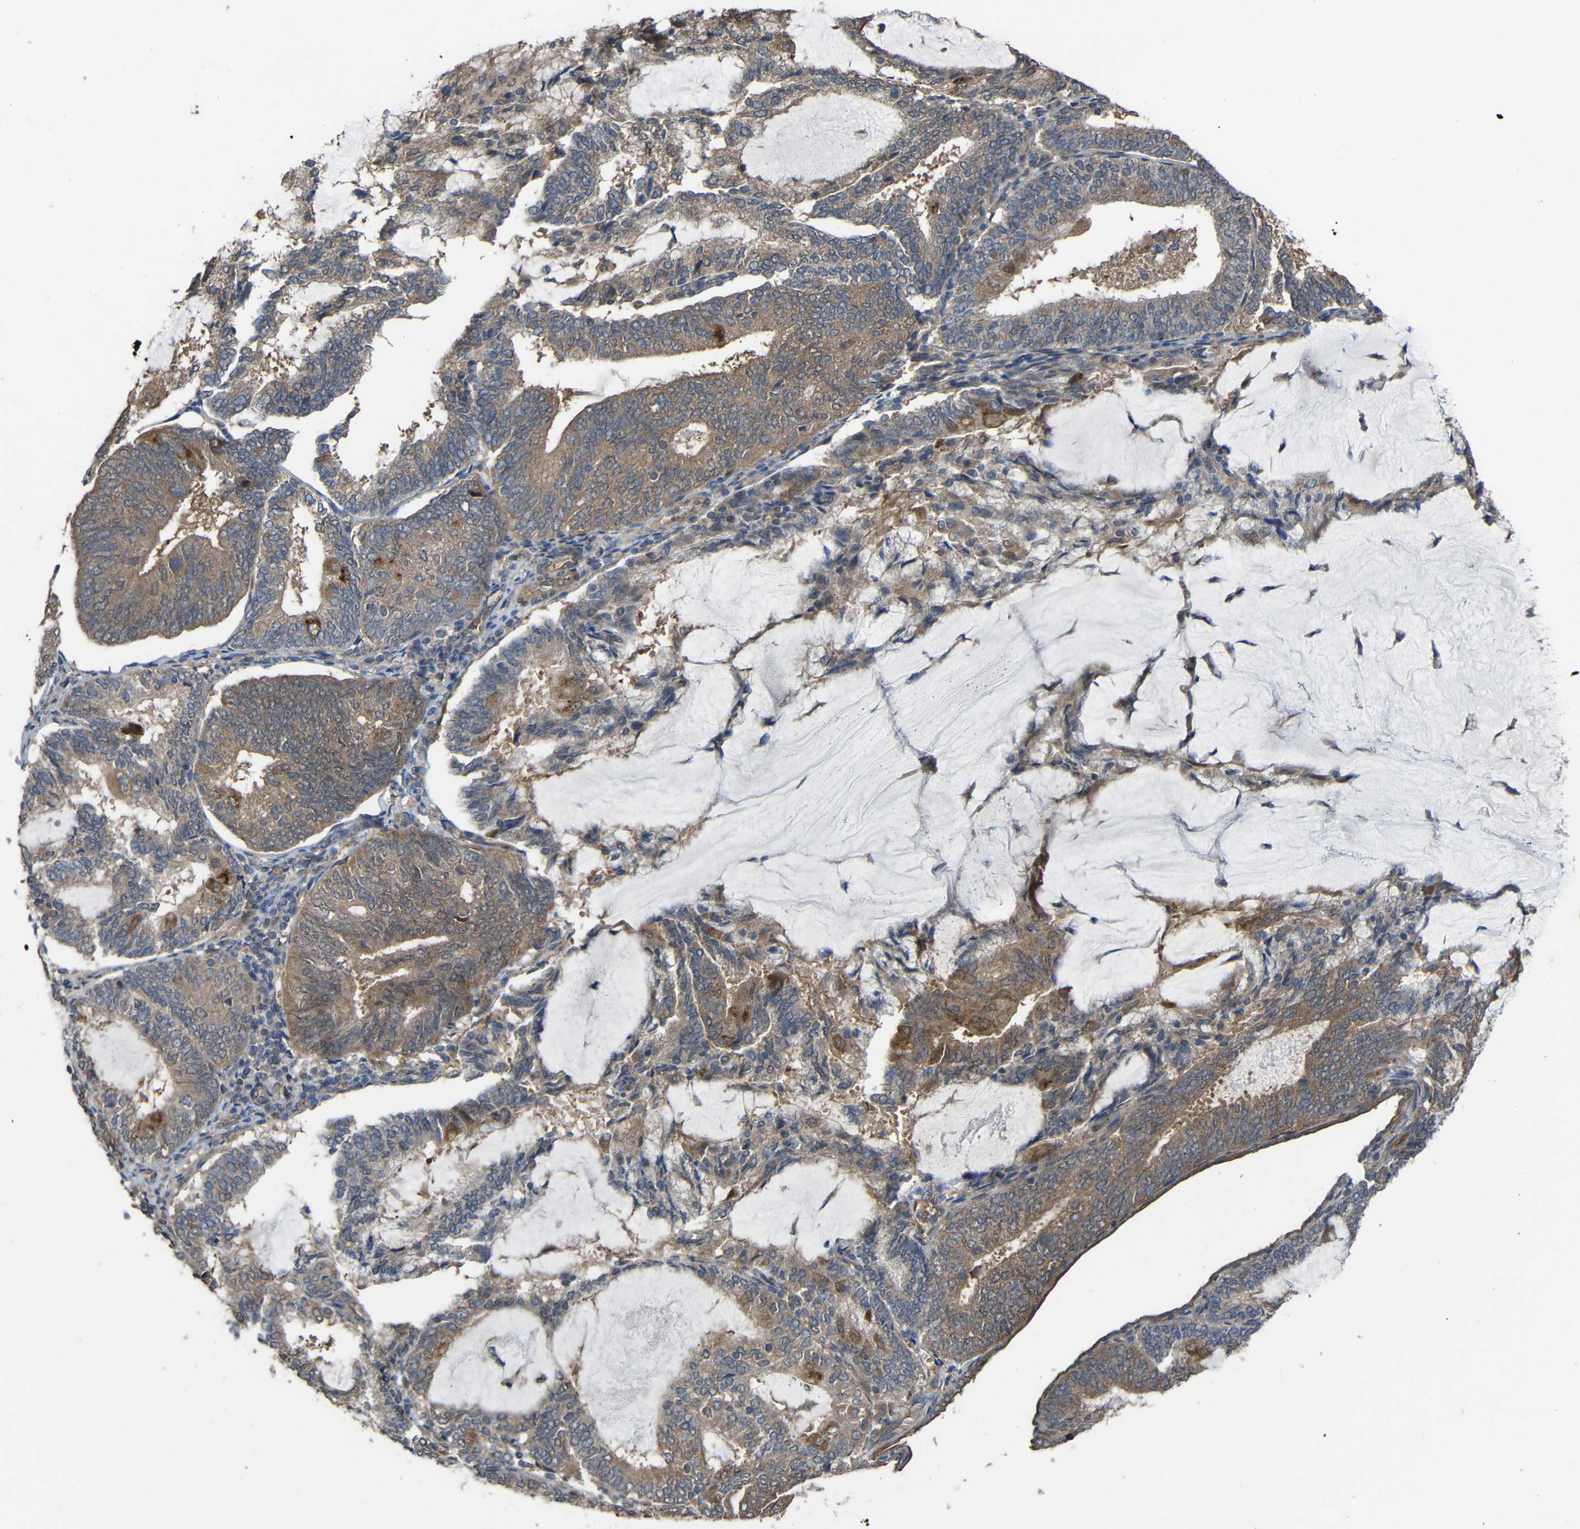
{"staining": {"intensity": "moderate", "quantity": ">75%", "location": "cytoplasmic/membranous"}, "tissue": "endometrial cancer", "cell_type": "Tumor cells", "image_type": "cancer", "snomed": [{"axis": "morphology", "description": "Adenocarcinoma, NOS"}, {"axis": "topography", "description": "Endometrium"}], "caption": "A brown stain highlights moderate cytoplasmic/membranous positivity of a protein in endometrial adenocarcinoma tumor cells.", "gene": "CHST9", "patient": {"sex": "female", "age": 81}}